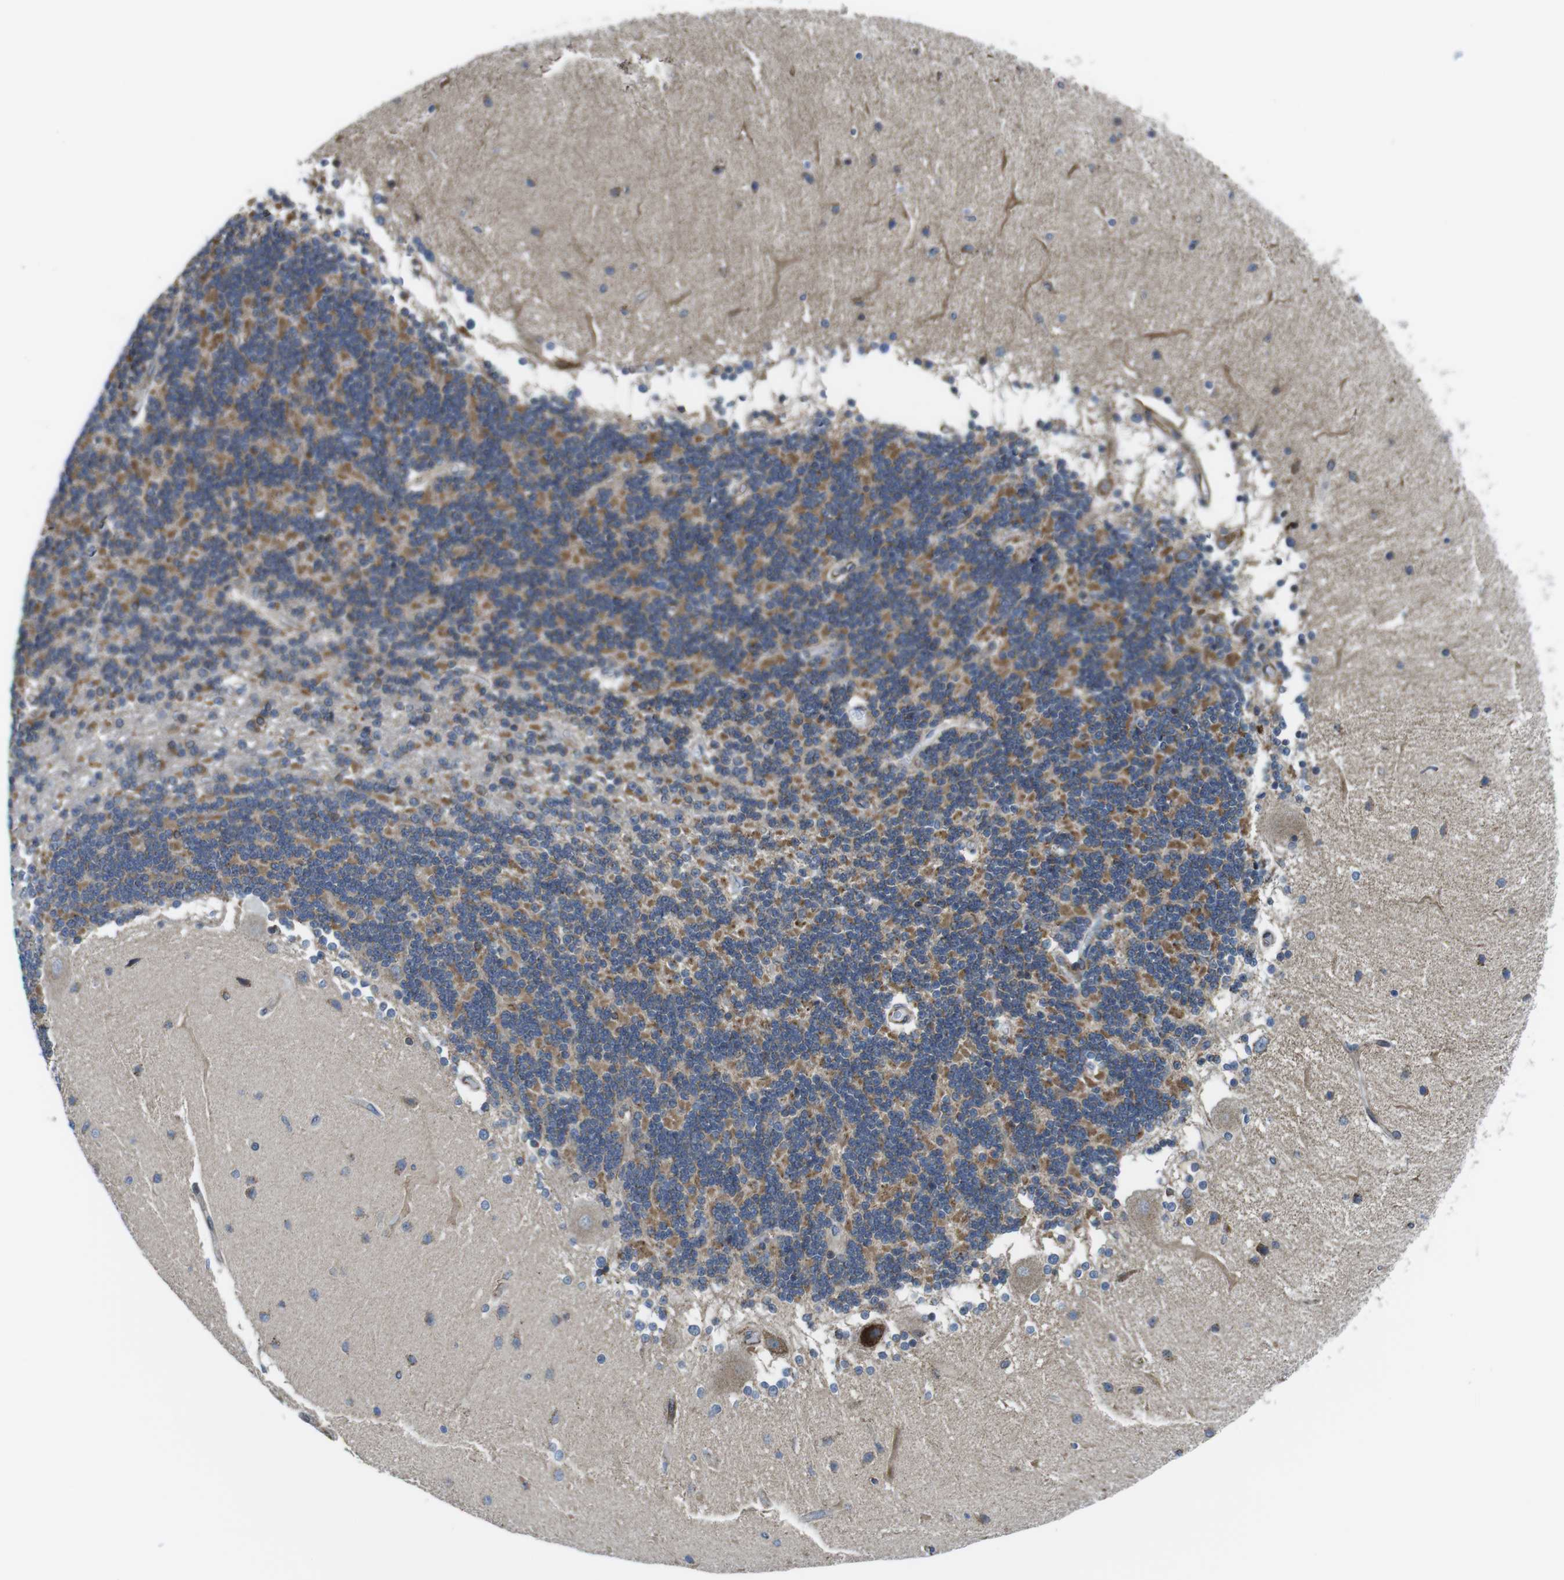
{"staining": {"intensity": "moderate", "quantity": "25%-75%", "location": "cytoplasmic/membranous"}, "tissue": "cerebellum", "cell_type": "Cells in granular layer", "image_type": "normal", "snomed": [{"axis": "morphology", "description": "Normal tissue, NOS"}, {"axis": "topography", "description": "Cerebellum"}], "caption": "Protein expression analysis of unremarkable human cerebellum reveals moderate cytoplasmic/membranous expression in about 25%-75% of cells in granular layer.", "gene": "KCNE3", "patient": {"sex": "female", "age": 54}}